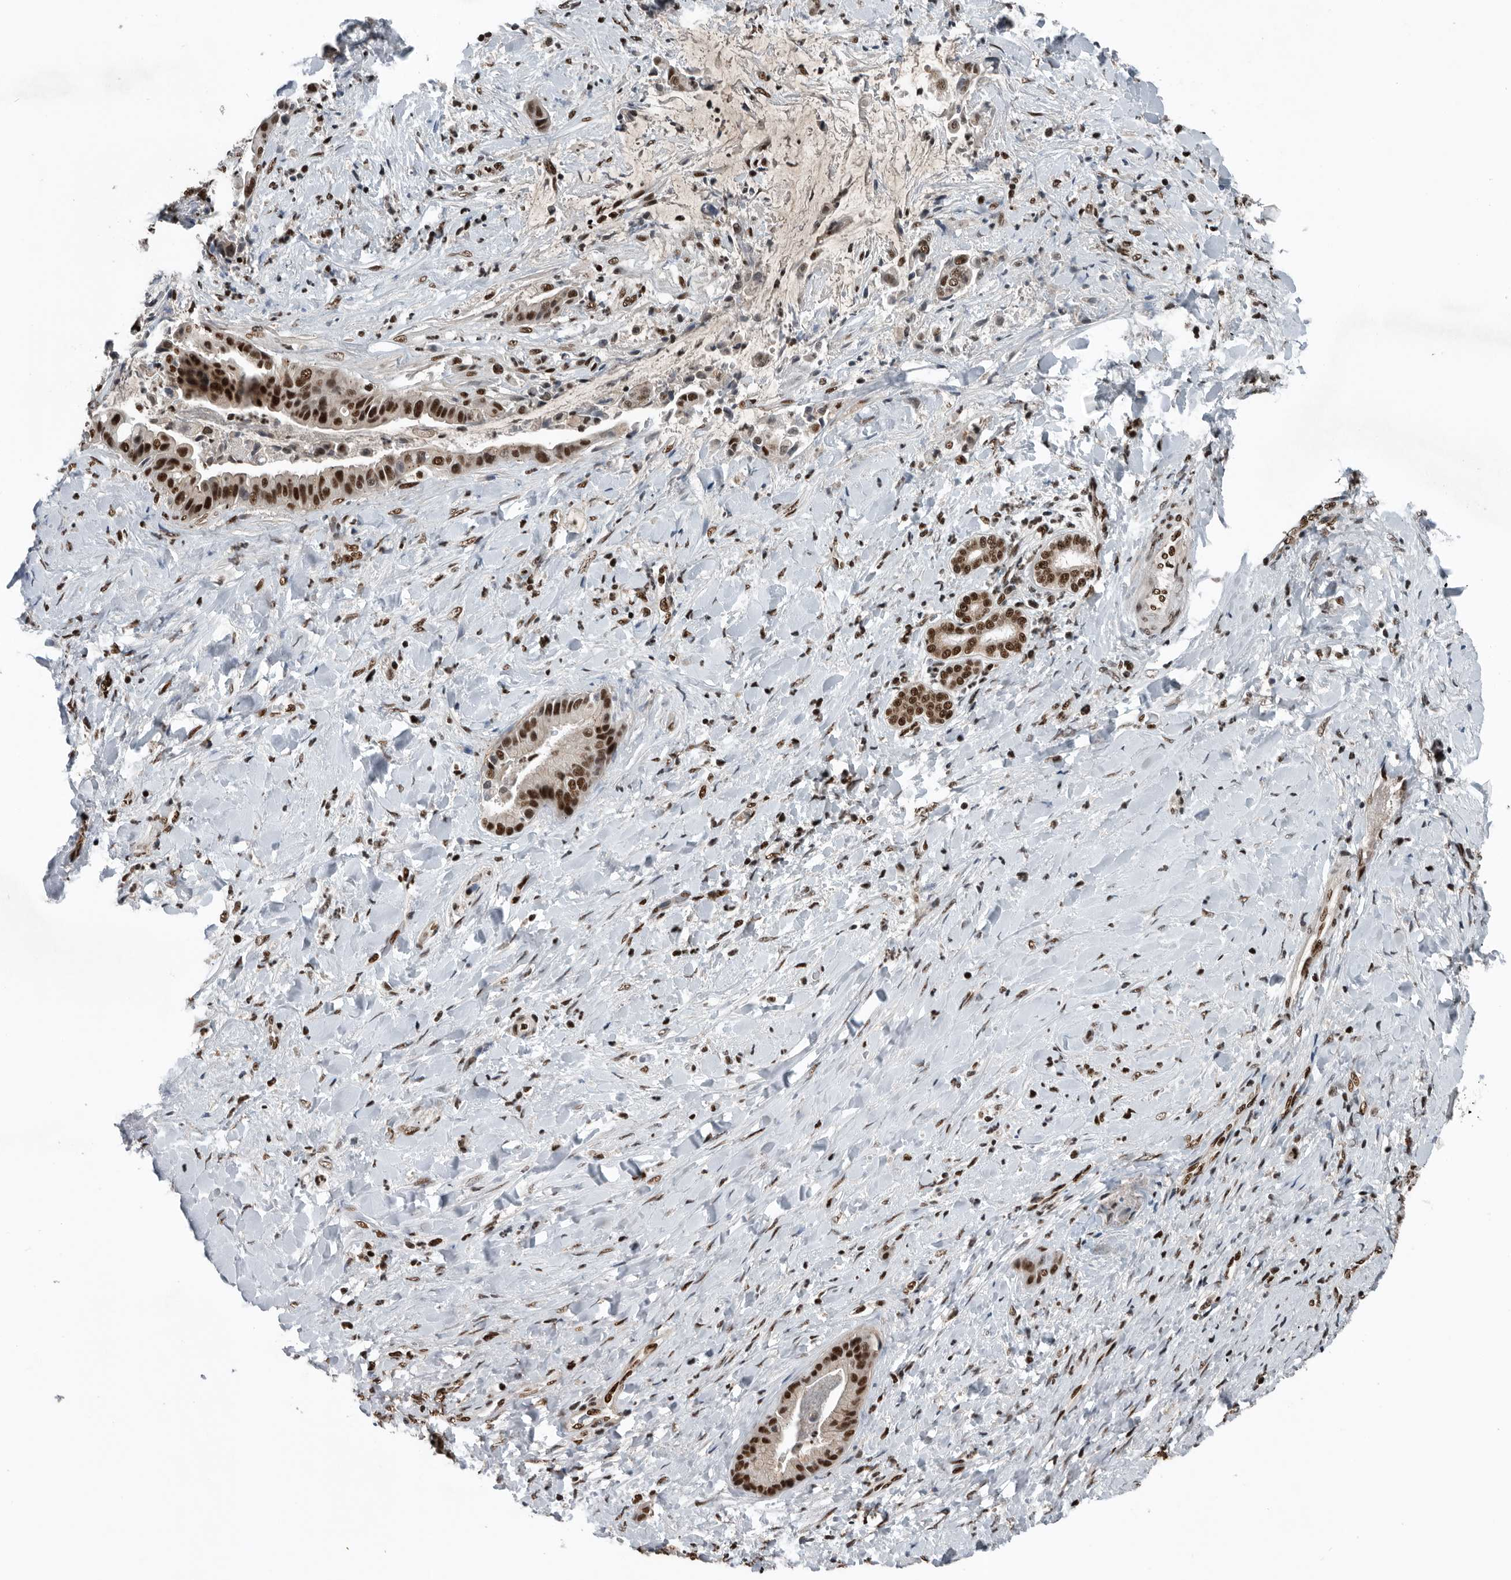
{"staining": {"intensity": "strong", "quantity": ">75%", "location": "nuclear"}, "tissue": "liver cancer", "cell_type": "Tumor cells", "image_type": "cancer", "snomed": [{"axis": "morphology", "description": "Cholangiocarcinoma"}, {"axis": "topography", "description": "Liver"}], "caption": "A high-resolution image shows immunohistochemistry (IHC) staining of liver cancer (cholangiocarcinoma), which shows strong nuclear positivity in approximately >75% of tumor cells. Nuclei are stained in blue.", "gene": "SENP7", "patient": {"sex": "female", "age": 54}}